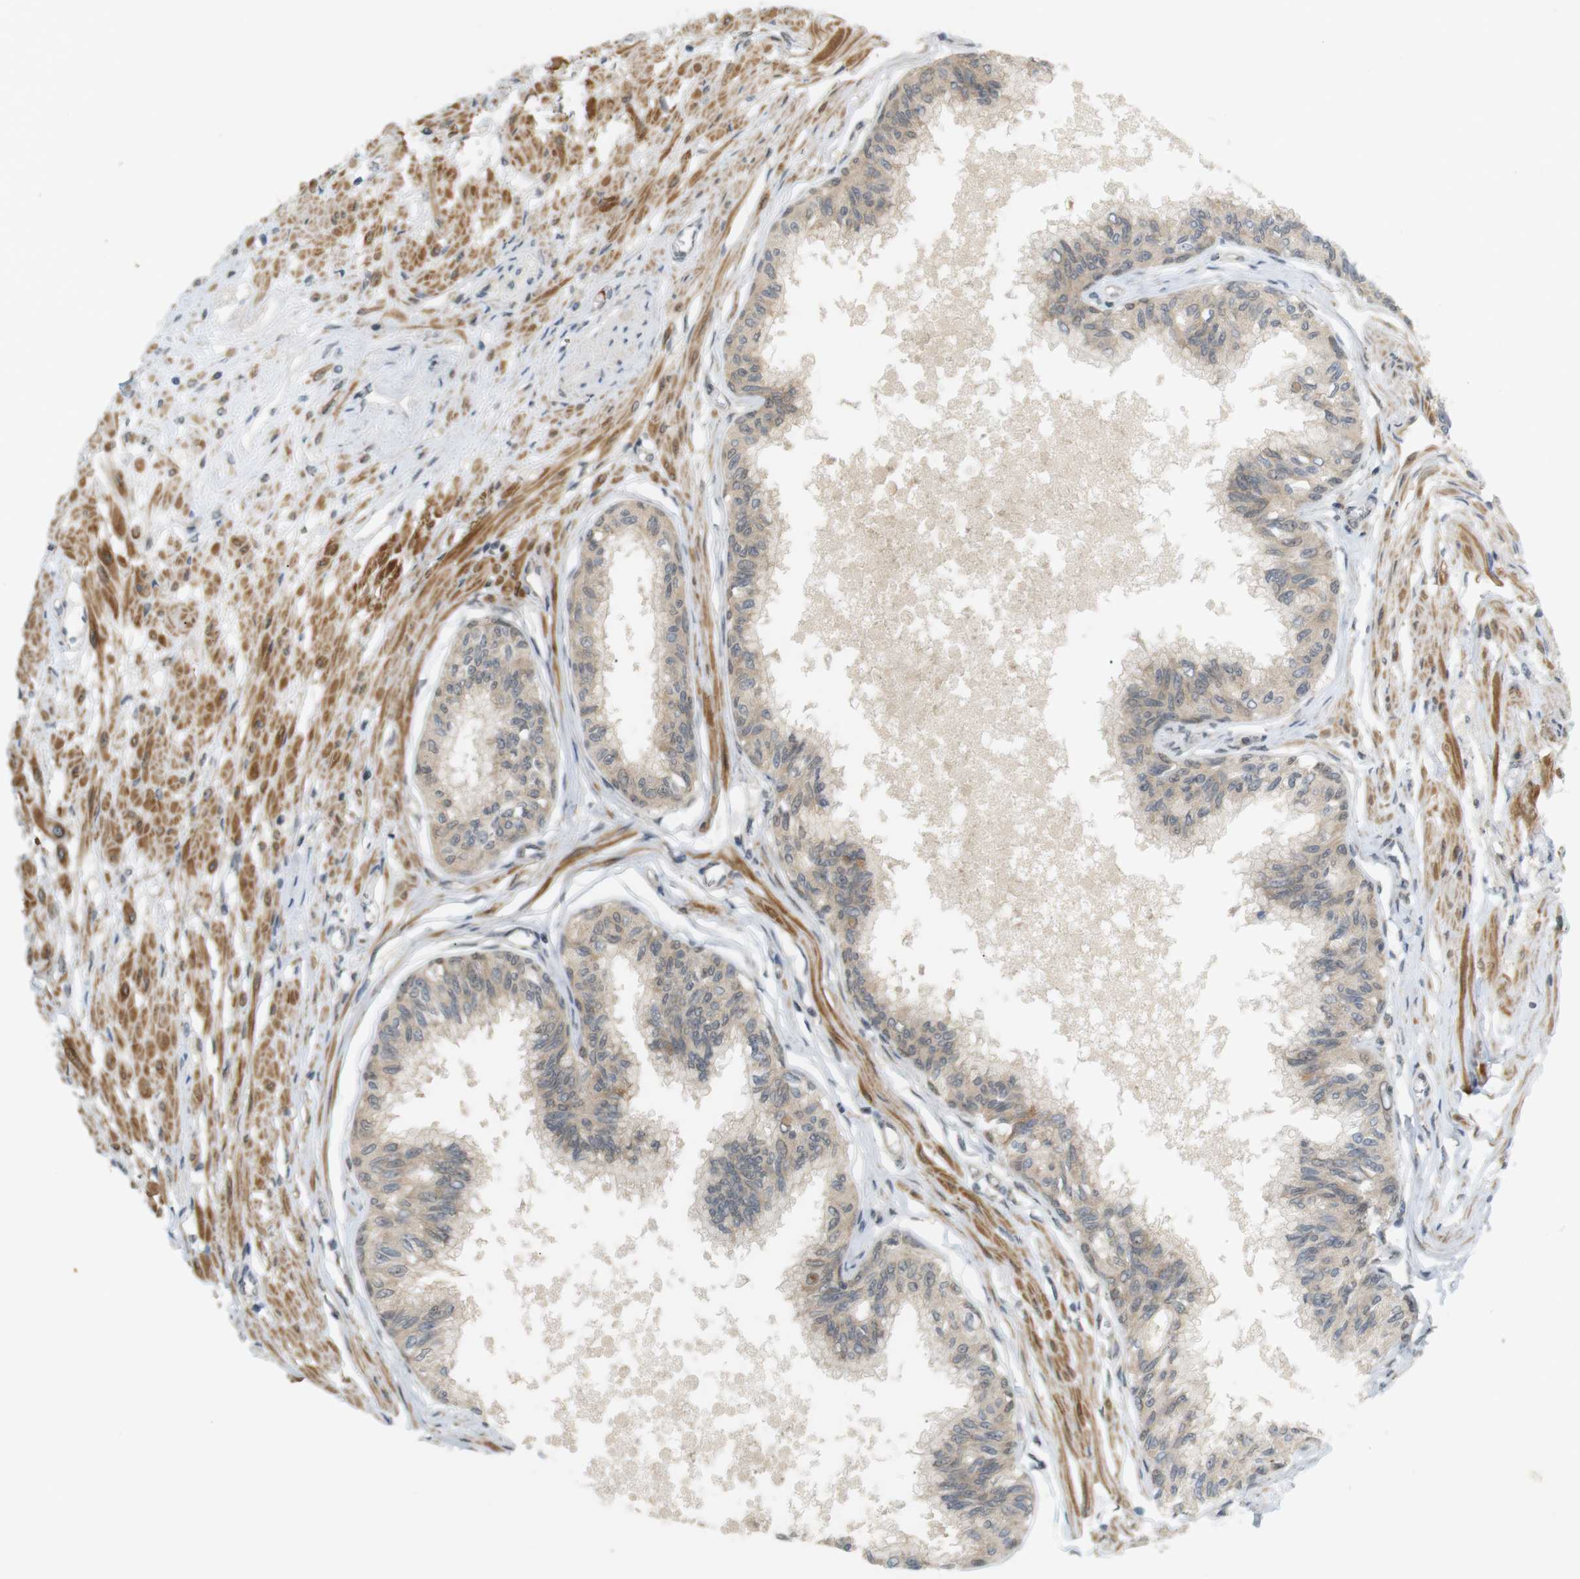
{"staining": {"intensity": "weak", "quantity": ">75%", "location": "cytoplasmic/membranous"}, "tissue": "prostate", "cell_type": "Glandular cells", "image_type": "normal", "snomed": [{"axis": "morphology", "description": "Normal tissue, NOS"}, {"axis": "topography", "description": "Prostate"}], "caption": "A high-resolution image shows immunohistochemistry staining of benign prostate, which reveals weak cytoplasmic/membranous positivity in approximately >75% of glandular cells.", "gene": "SOCS6", "patient": {"sex": "male", "age": 60}}